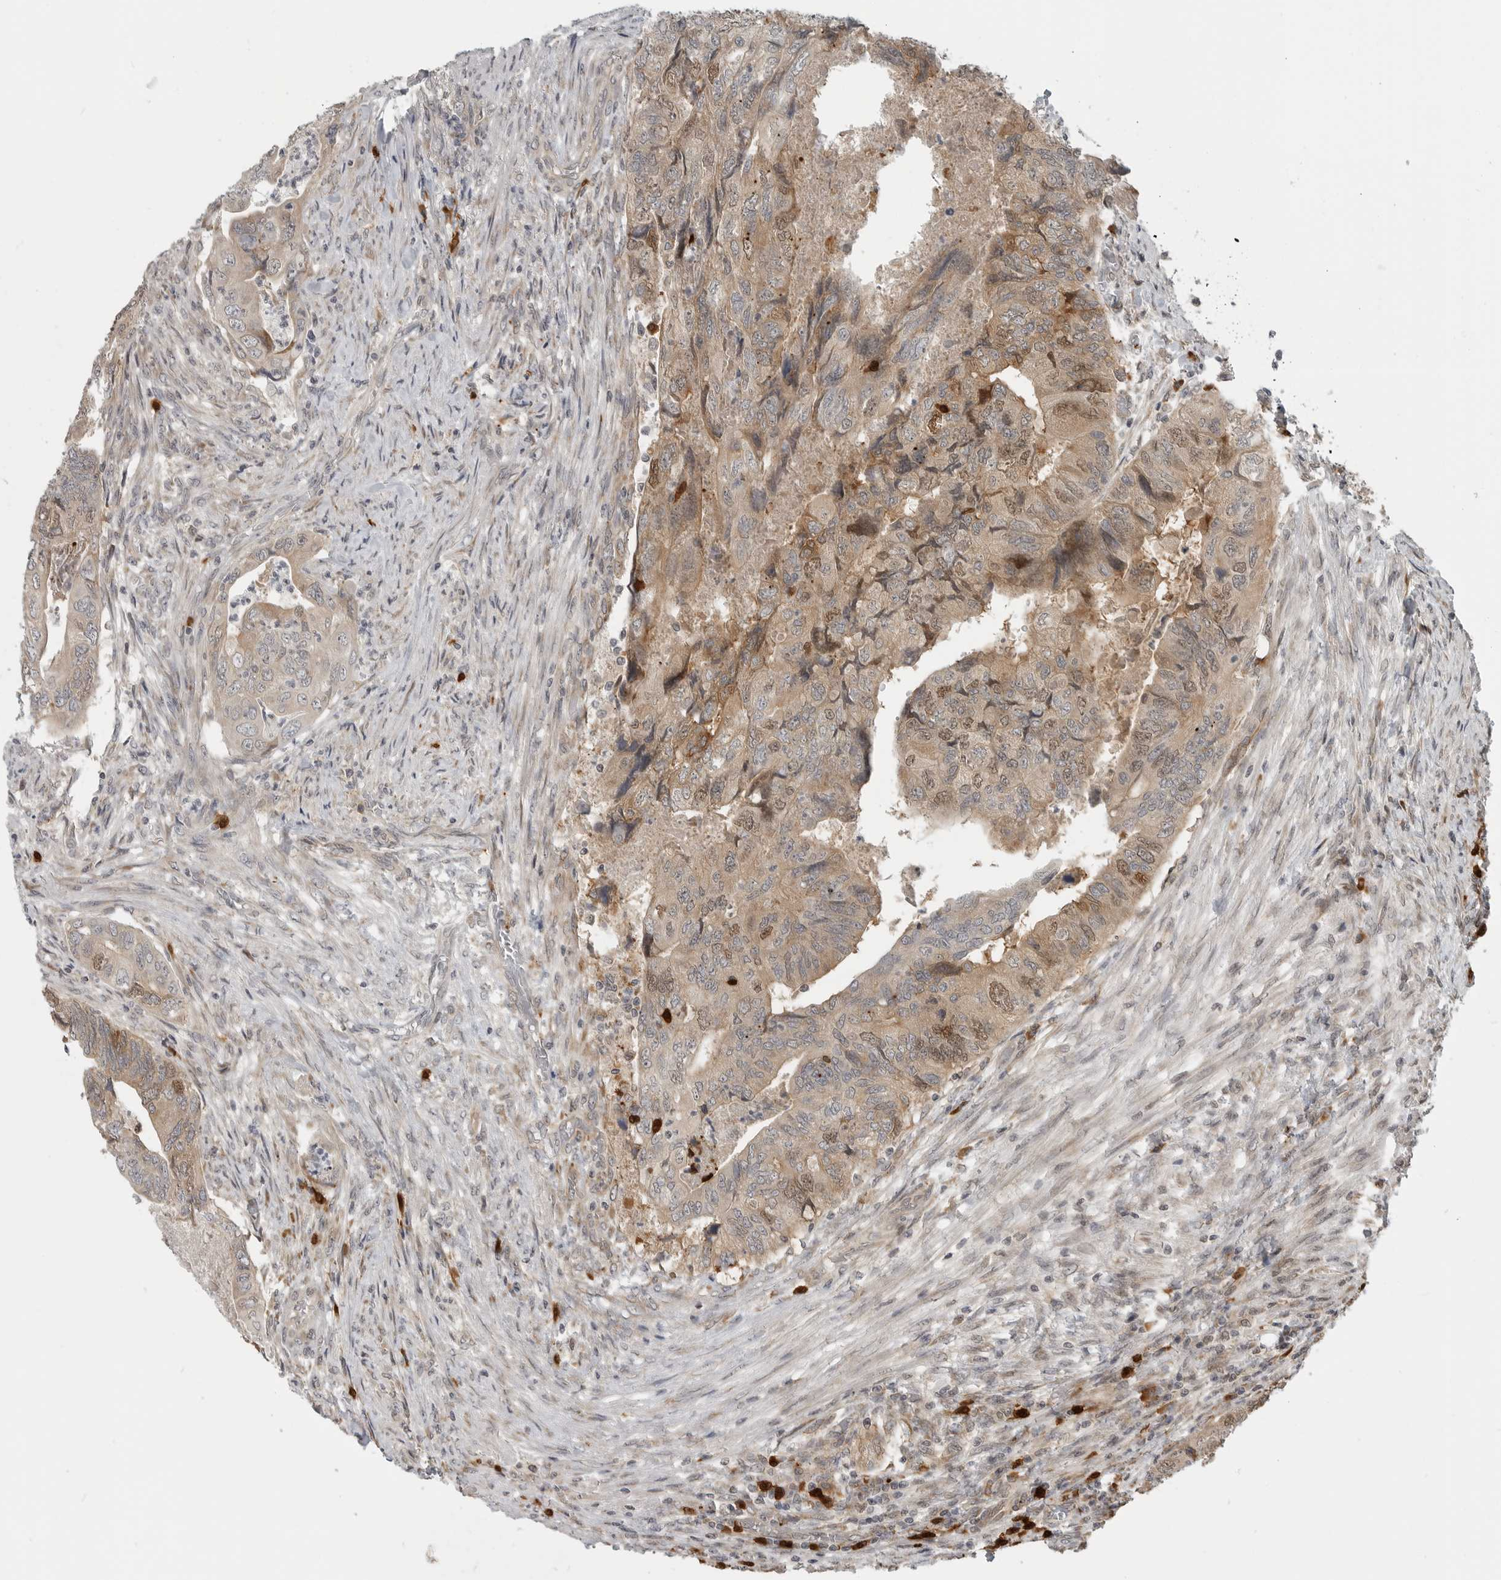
{"staining": {"intensity": "moderate", "quantity": ">75%", "location": "cytoplasmic/membranous,nuclear"}, "tissue": "colorectal cancer", "cell_type": "Tumor cells", "image_type": "cancer", "snomed": [{"axis": "morphology", "description": "Adenocarcinoma, NOS"}, {"axis": "topography", "description": "Rectum"}], "caption": "Immunohistochemistry photomicrograph of neoplastic tissue: adenocarcinoma (colorectal) stained using immunohistochemistry displays medium levels of moderate protein expression localized specifically in the cytoplasmic/membranous and nuclear of tumor cells, appearing as a cytoplasmic/membranous and nuclear brown color.", "gene": "CEP295NL", "patient": {"sex": "male", "age": 63}}